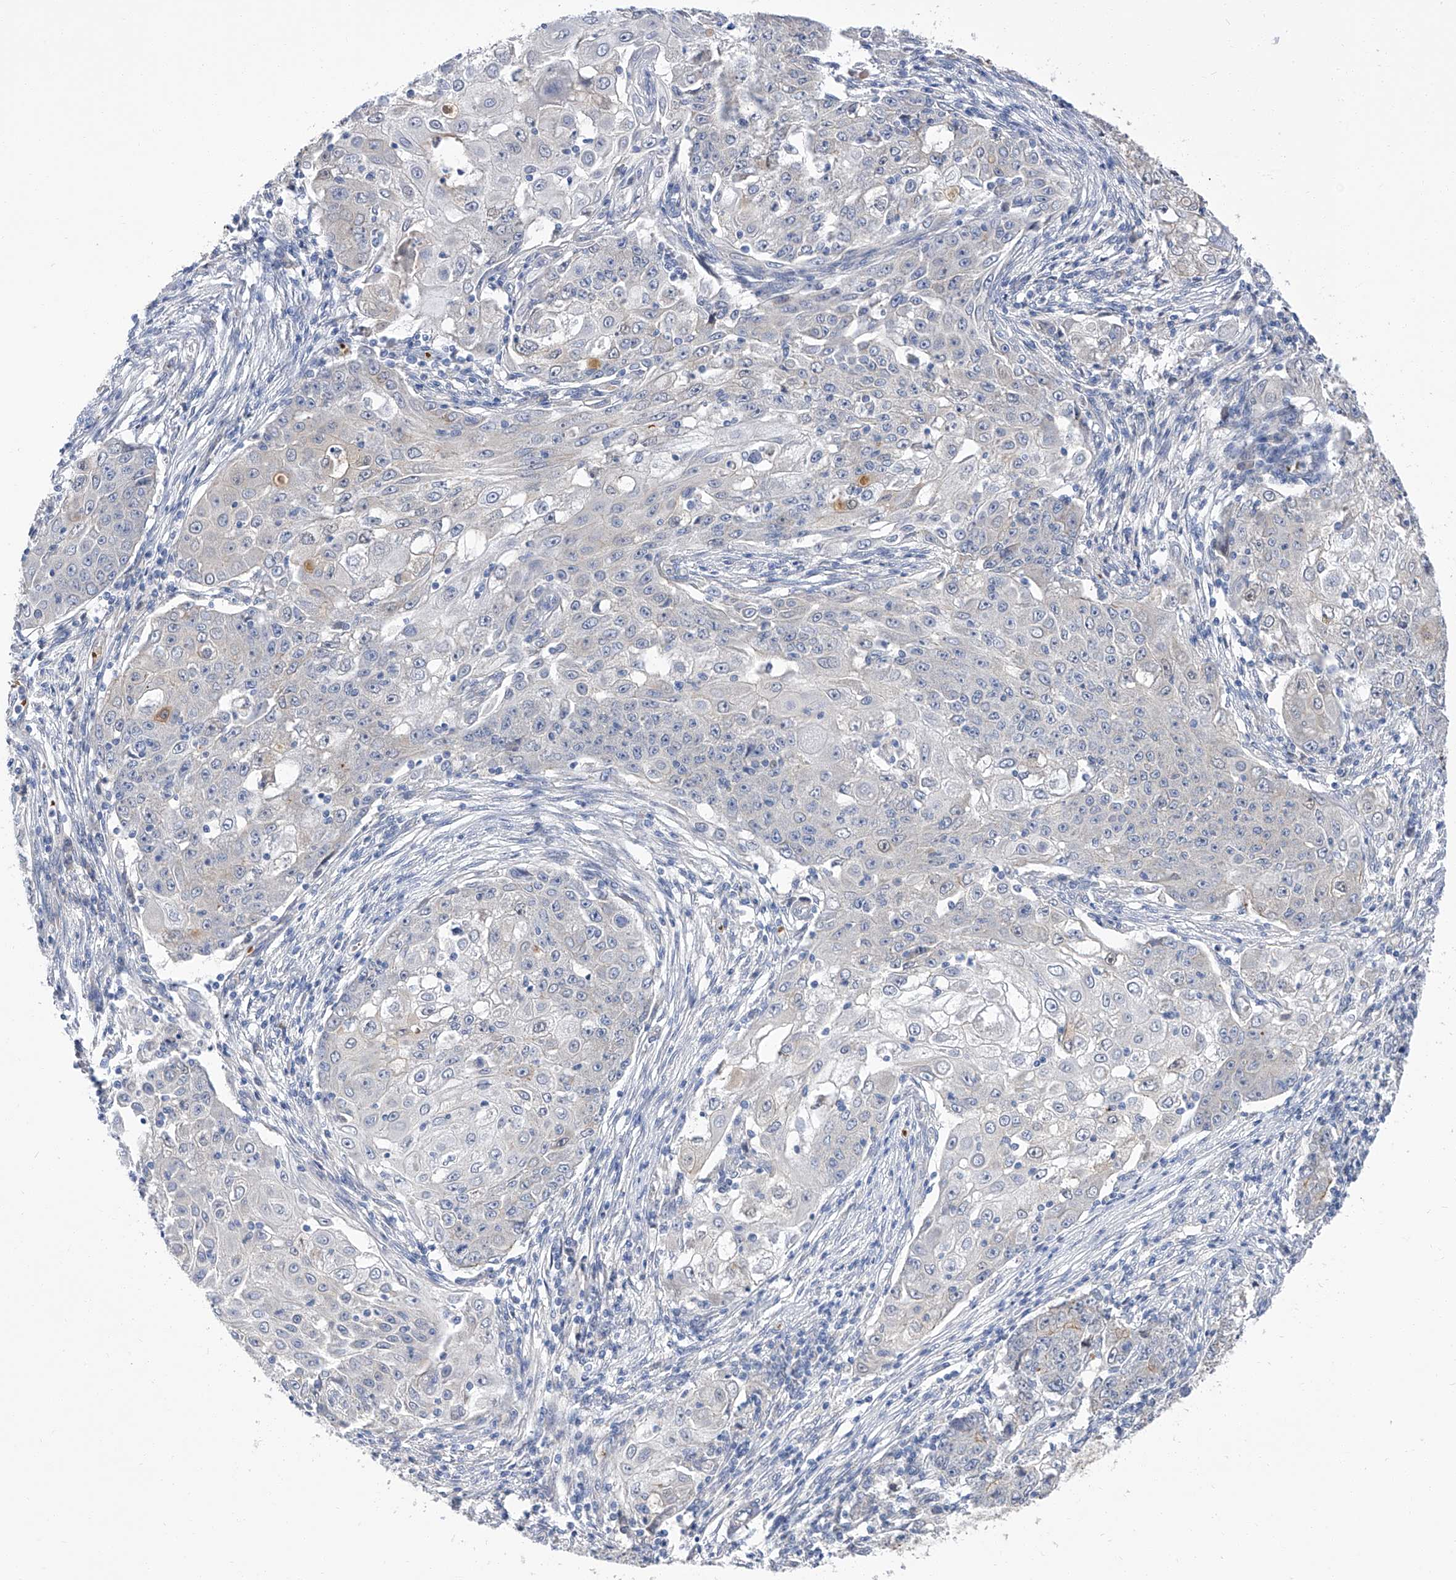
{"staining": {"intensity": "negative", "quantity": "none", "location": "none"}, "tissue": "ovarian cancer", "cell_type": "Tumor cells", "image_type": "cancer", "snomed": [{"axis": "morphology", "description": "Carcinoma, endometroid"}, {"axis": "topography", "description": "Ovary"}], "caption": "Image shows no significant protein expression in tumor cells of ovarian cancer (endometroid carcinoma).", "gene": "PARD3", "patient": {"sex": "female", "age": 42}}